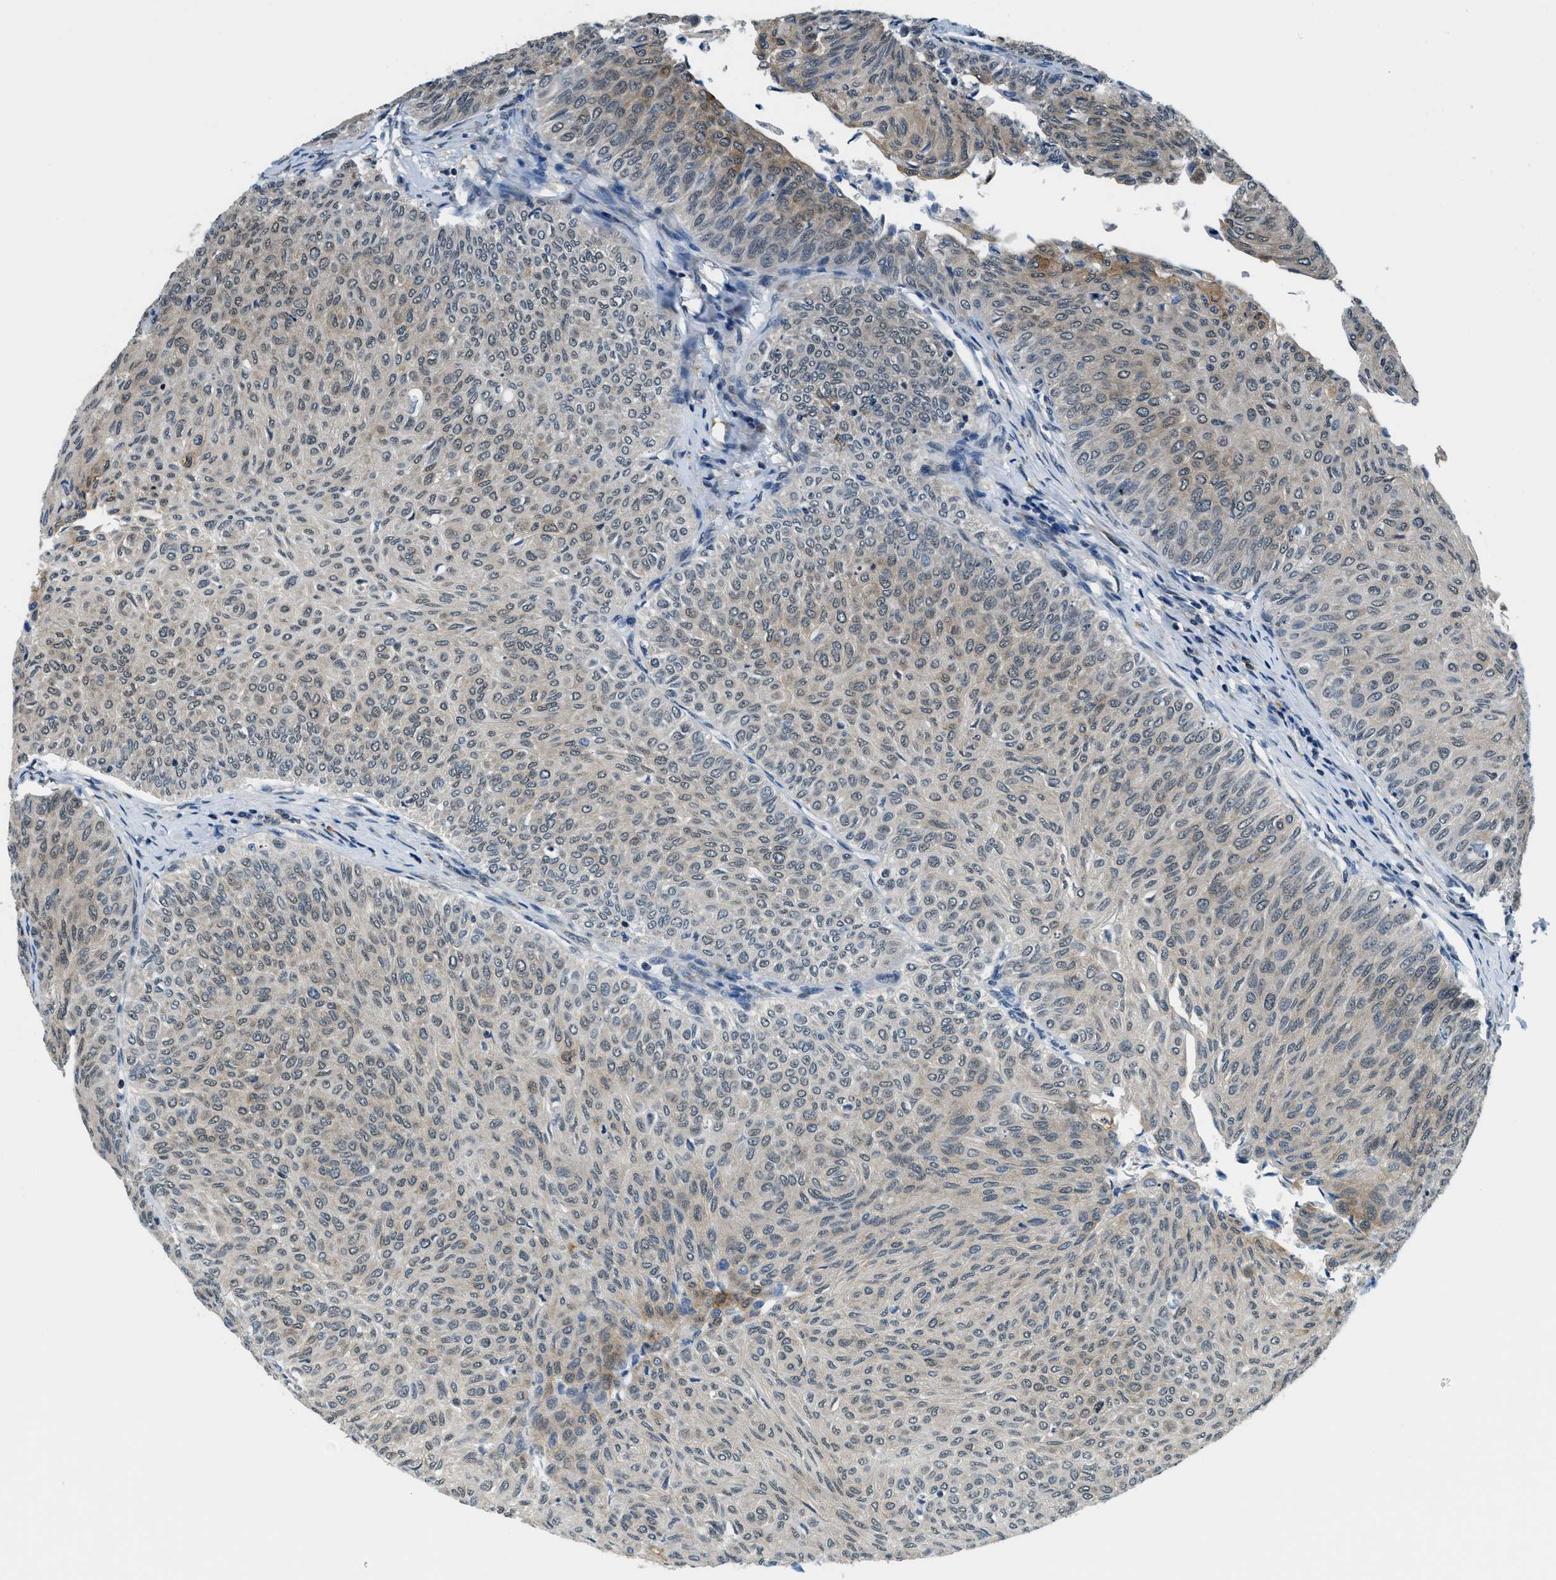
{"staining": {"intensity": "moderate", "quantity": "<25%", "location": "cytoplasmic/membranous"}, "tissue": "urothelial cancer", "cell_type": "Tumor cells", "image_type": "cancer", "snomed": [{"axis": "morphology", "description": "Urothelial carcinoma, Low grade"}, {"axis": "topography", "description": "Urinary bladder"}], "caption": "This image demonstrates immunohistochemistry staining of human urothelial carcinoma (low-grade), with low moderate cytoplasmic/membranous expression in about <25% of tumor cells.", "gene": "RAB11FIP1", "patient": {"sex": "male", "age": 78}}